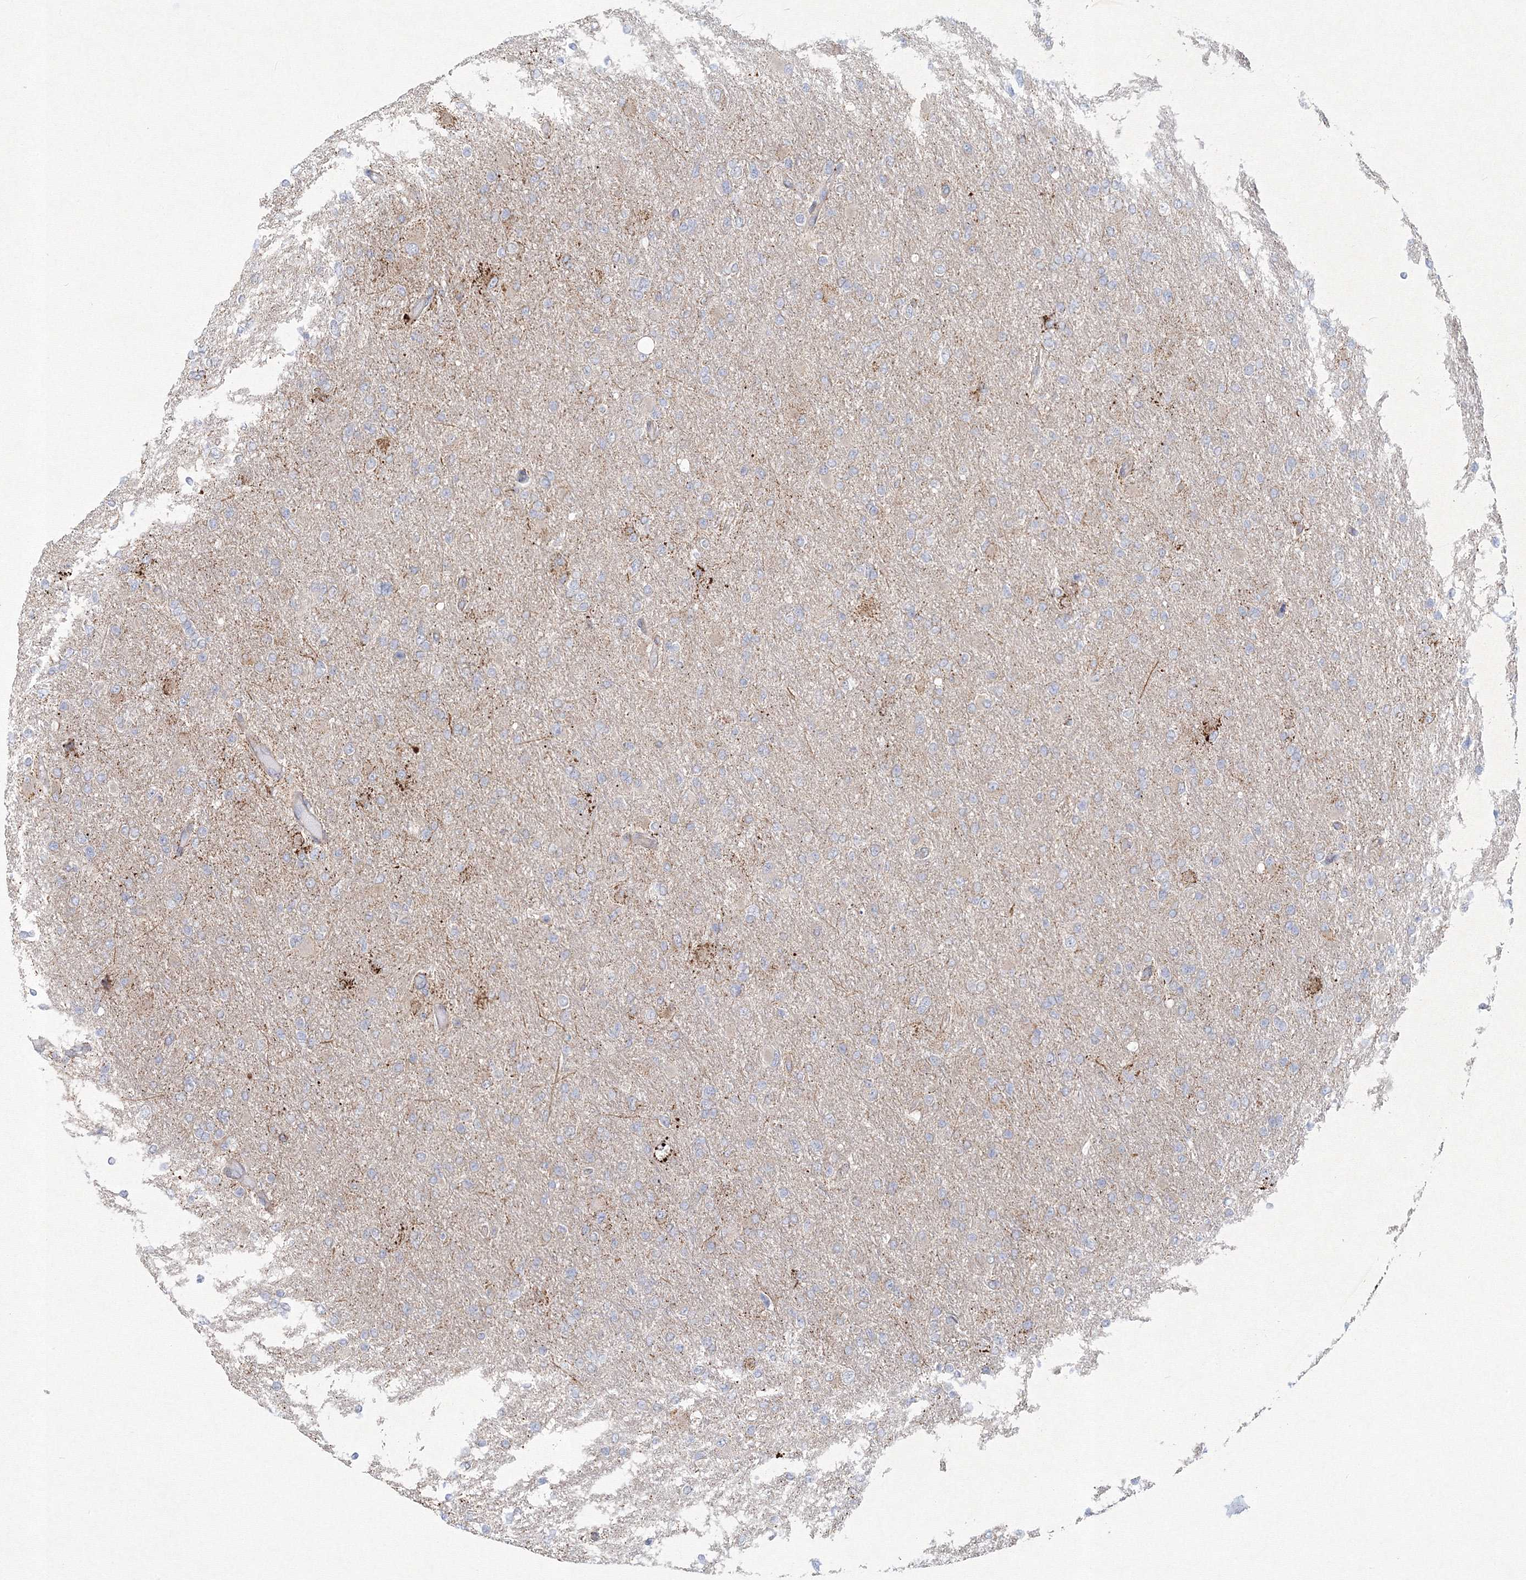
{"staining": {"intensity": "negative", "quantity": "none", "location": "none"}, "tissue": "glioma", "cell_type": "Tumor cells", "image_type": "cancer", "snomed": [{"axis": "morphology", "description": "Glioma, malignant, High grade"}, {"axis": "topography", "description": "Cerebral cortex"}], "caption": "Tumor cells are negative for brown protein staining in glioma. (Immunohistochemistry (ihc), brightfield microscopy, high magnification).", "gene": "WDR49", "patient": {"sex": "female", "age": 36}}